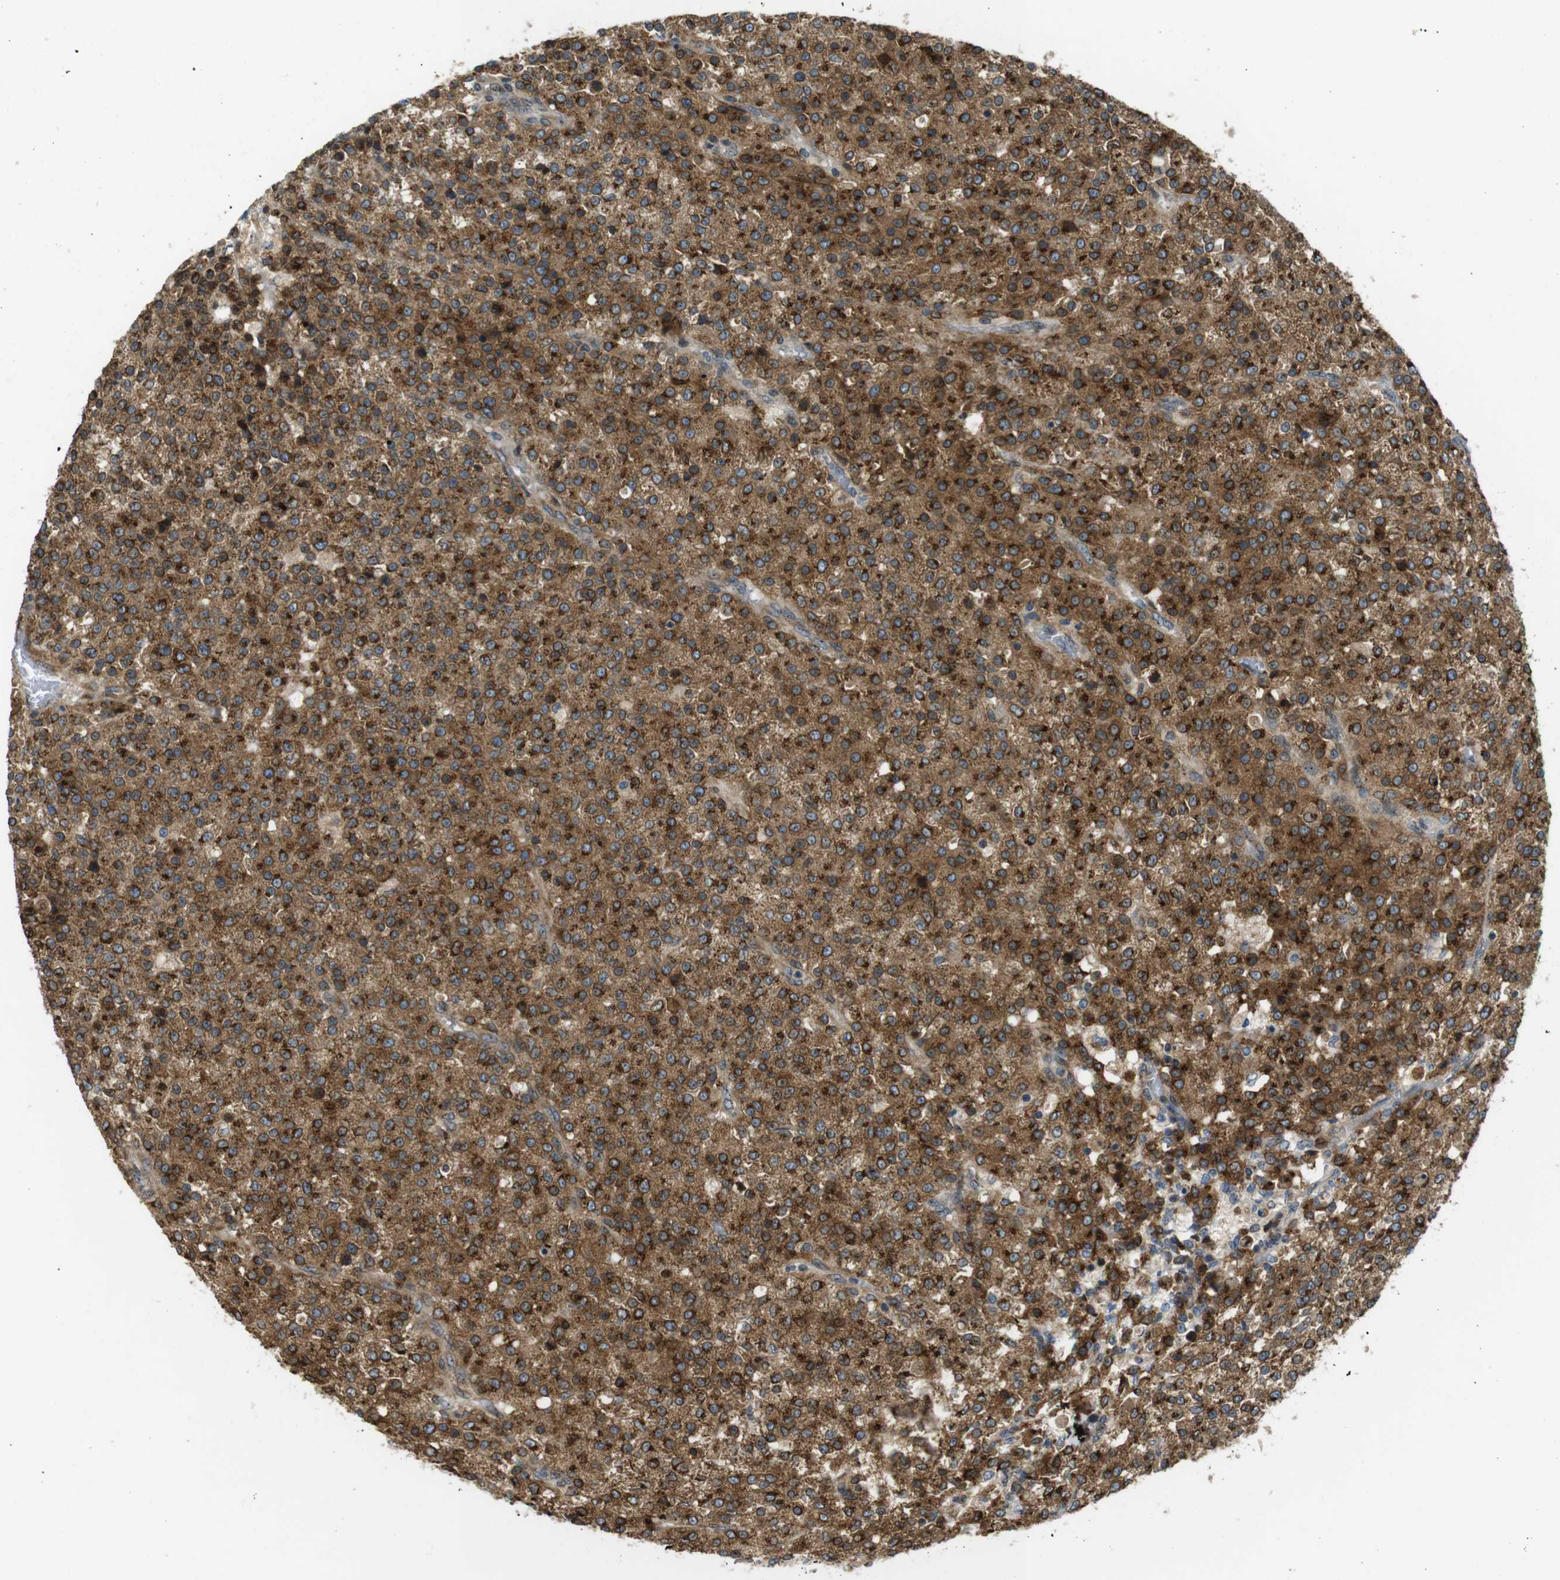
{"staining": {"intensity": "moderate", "quantity": ">75%", "location": "cytoplasmic/membranous"}, "tissue": "testis cancer", "cell_type": "Tumor cells", "image_type": "cancer", "snomed": [{"axis": "morphology", "description": "Seminoma, NOS"}, {"axis": "topography", "description": "Testis"}], "caption": "Immunohistochemical staining of testis cancer (seminoma) reveals medium levels of moderate cytoplasmic/membranous protein staining in approximately >75% of tumor cells.", "gene": "TMEM143", "patient": {"sex": "male", "age": 59}}